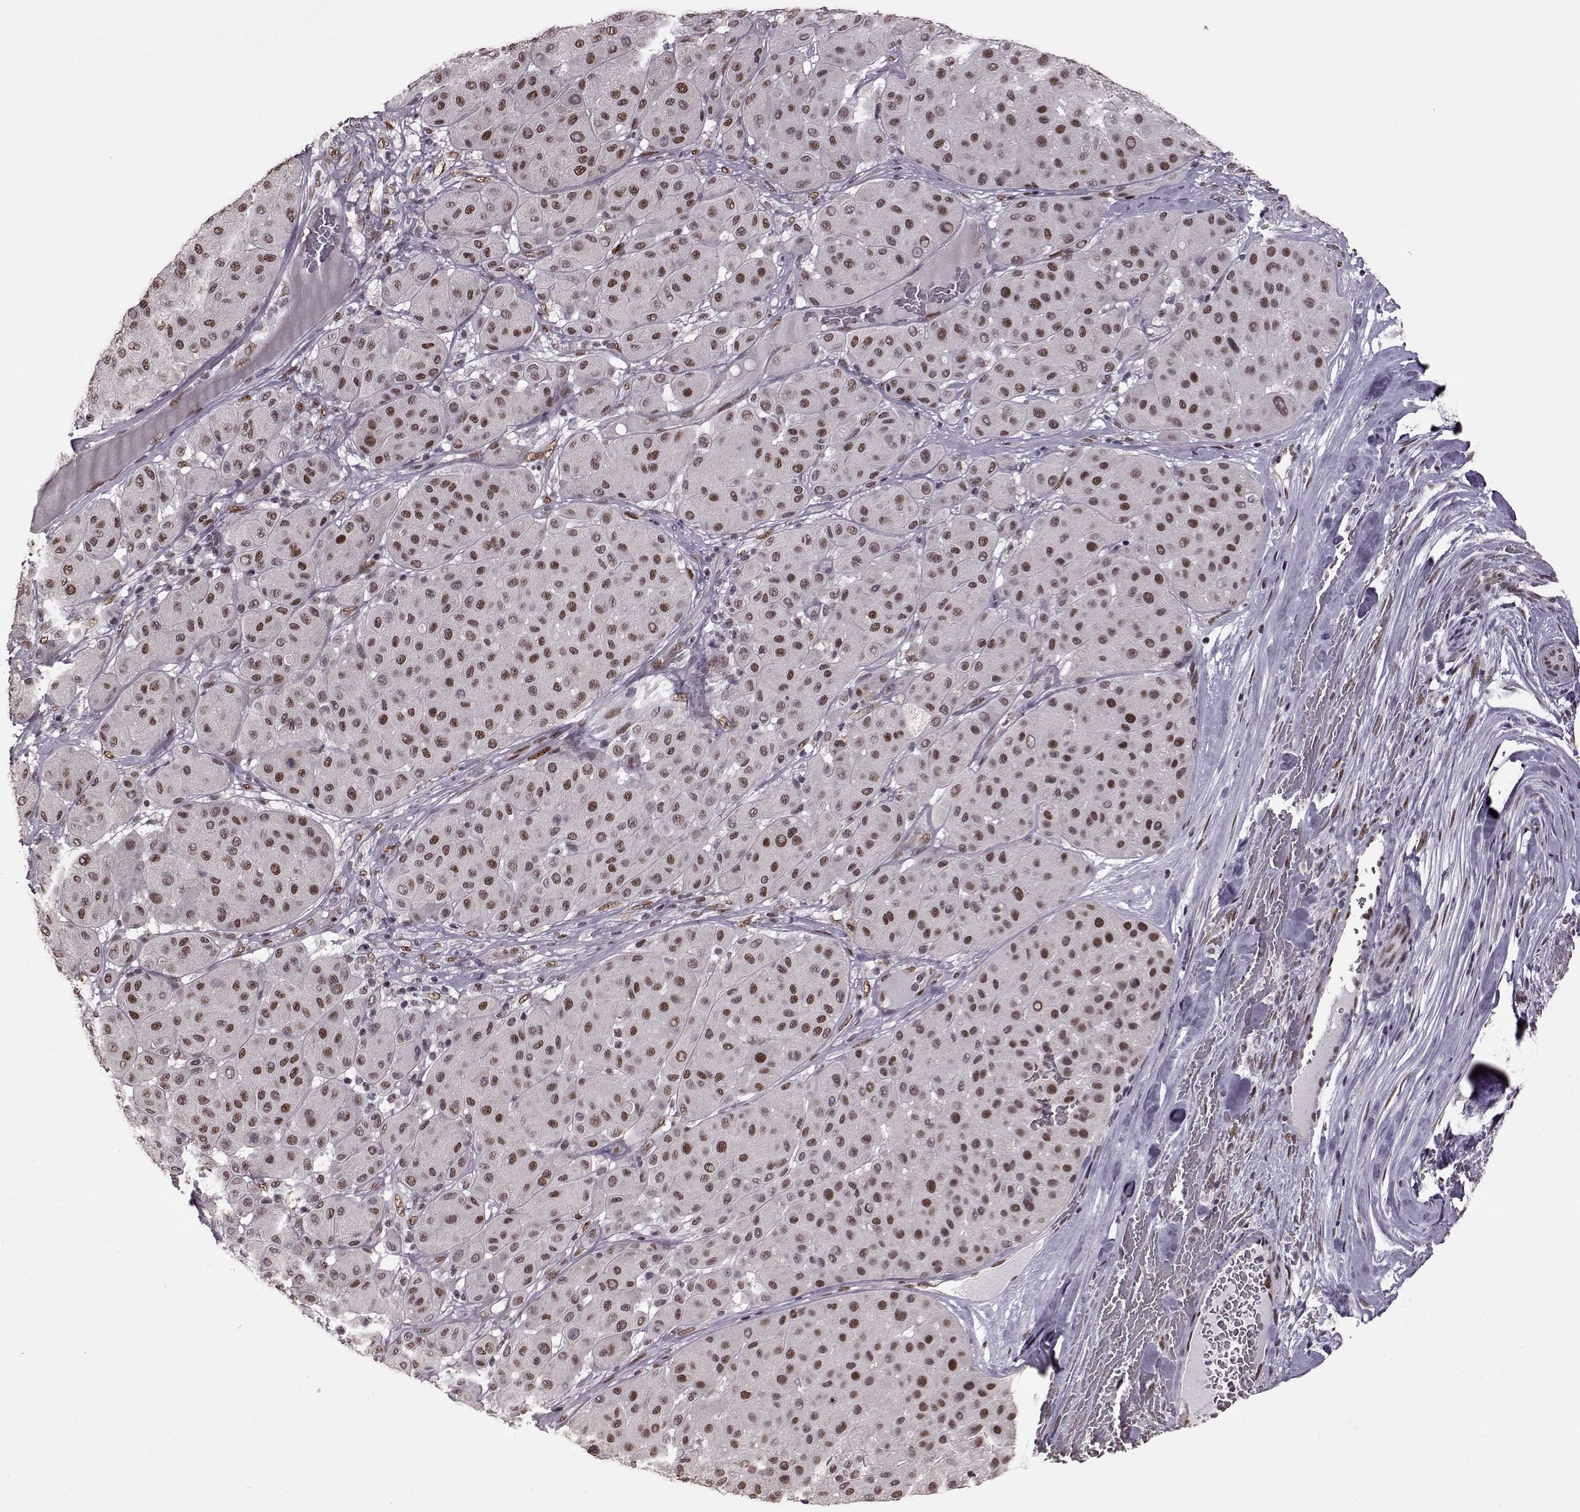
{"staining": {"intensity": "moderate", "quantity": ">75%", "location": "nuclear"}, "tissue": "melanoma", "cell_type": "Tumor cells", "image_type": "cancer", "snomed": [{"axis": "morphology", "description": "Malignant melanoma, Metastatic site"}, {"axis": "topography", "description": "Smooth muscle"}], "caption": "This image demonstrates immunohistochemistry (IHC) staining of human malignant melanoma (metastatic site), with medium moderate nuclear positivity in about >75% of tumor cells.", "gene": "FTO", "patient": {"sex": "male", "age": 41}}